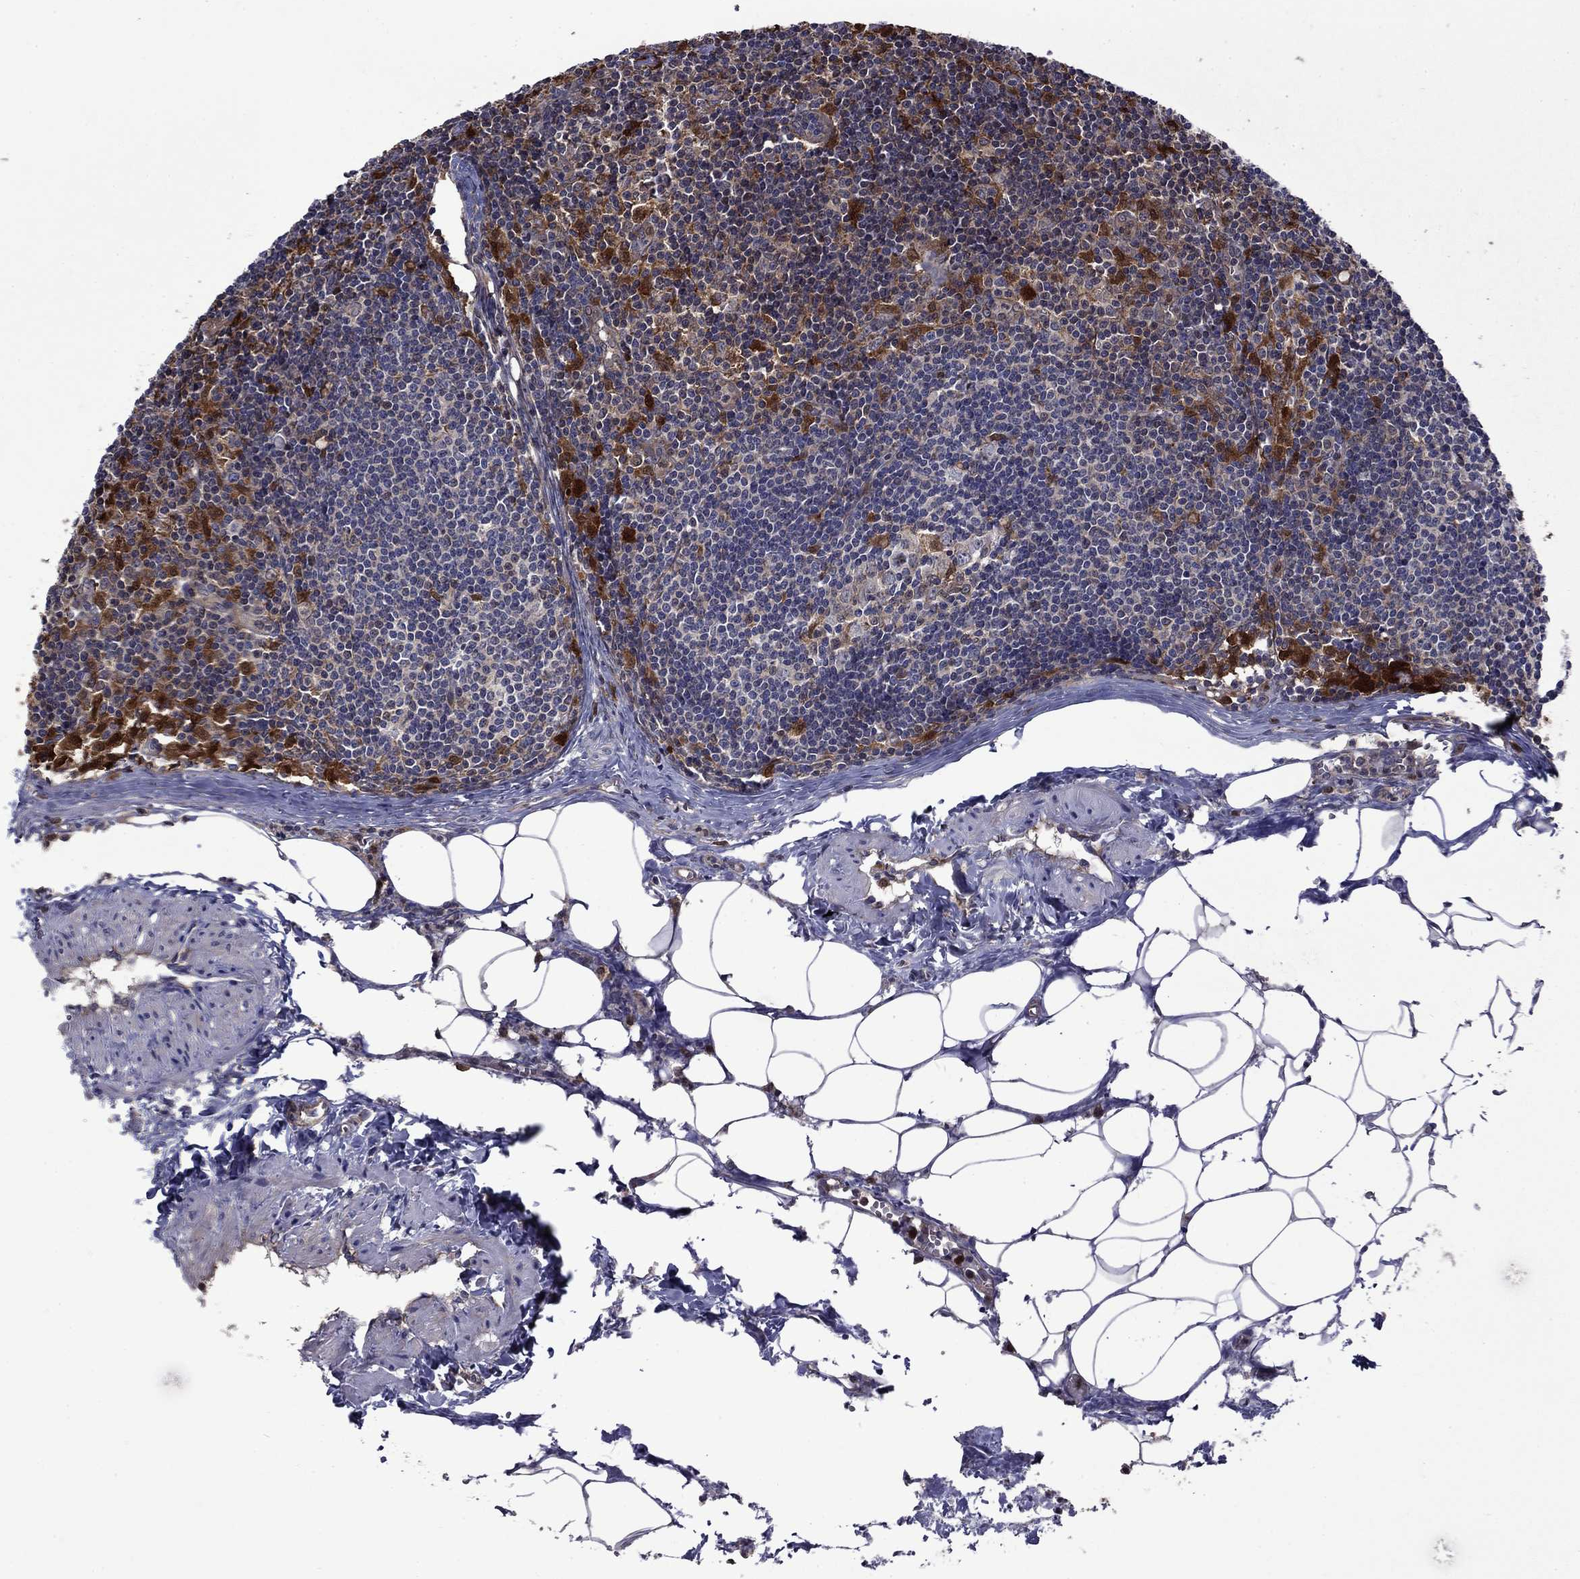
{"staining": {"intensity": "strong", "quantity": "<25%", "location": "cytoplasmic/membranous"}, "tissue": "lymph node", "cell_type": "Non-germinal center cells", "image_type": "normal", "snomed": [{"axis": "morphology", "description": "Normal tissue, NOS"}, {"axis": "topography", "description": "Lymph node"}], "caption": "Strong cytoplasmic/membranous expression for a protein is present in about <25% of non-germinal center cells of benign lymph node using IHC.", "gene": "TPMT", "patient": {"sex": "female", "age": 51}}